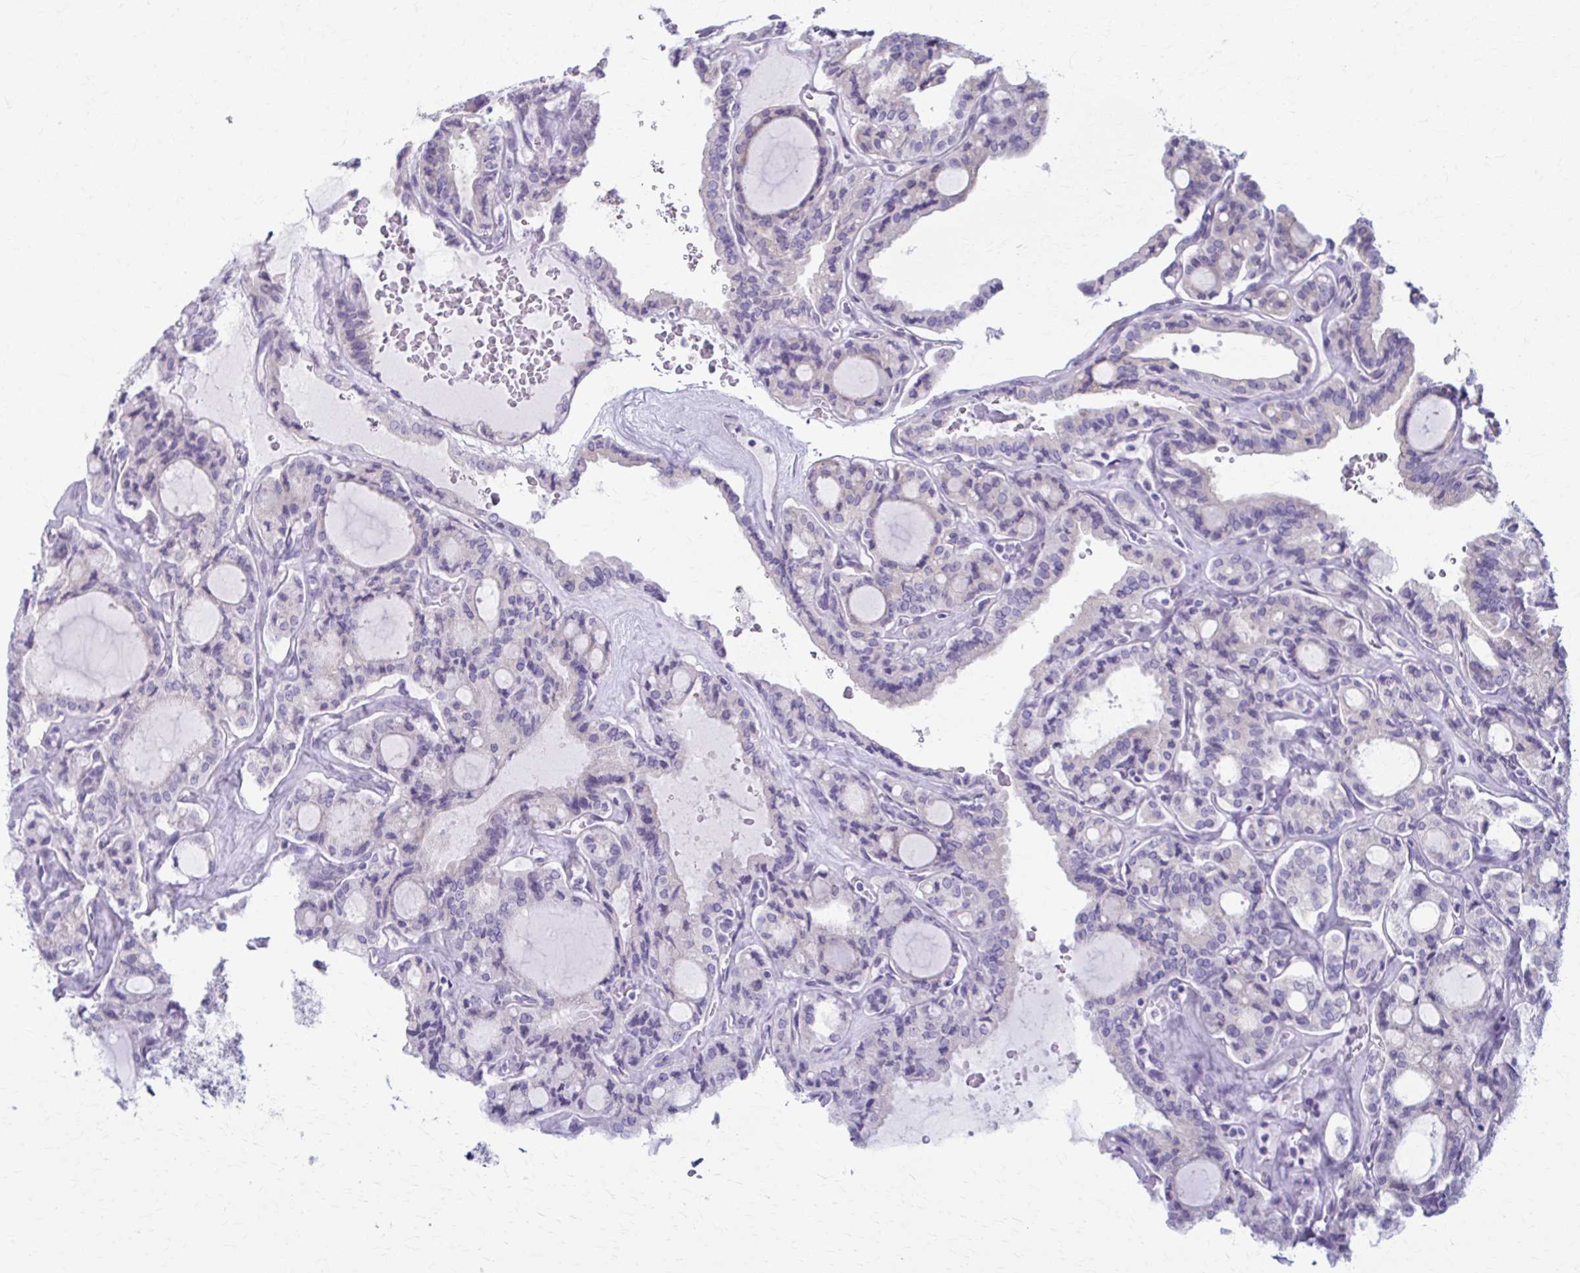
{"staining": {"intensity": "negative", "quantity": "none", "location": "none"}, "tissue": "thyroid cancer", "cell_type": "Tumor cells", "image_type": "cancer", "snomed": [{"axis": "morphology", "description": "Papillary adenocarcinoma, NOS"}, {"axis": "topography", "description": "Thyroid gland"}], "caption": "Immunohistochemistry (IHC) of human papillary adenocarcinoma (thyroid) demonstrates no staining in tumor cells.", "gene": "PRKRA", "patient": {"sex": "male", "age": 87}}